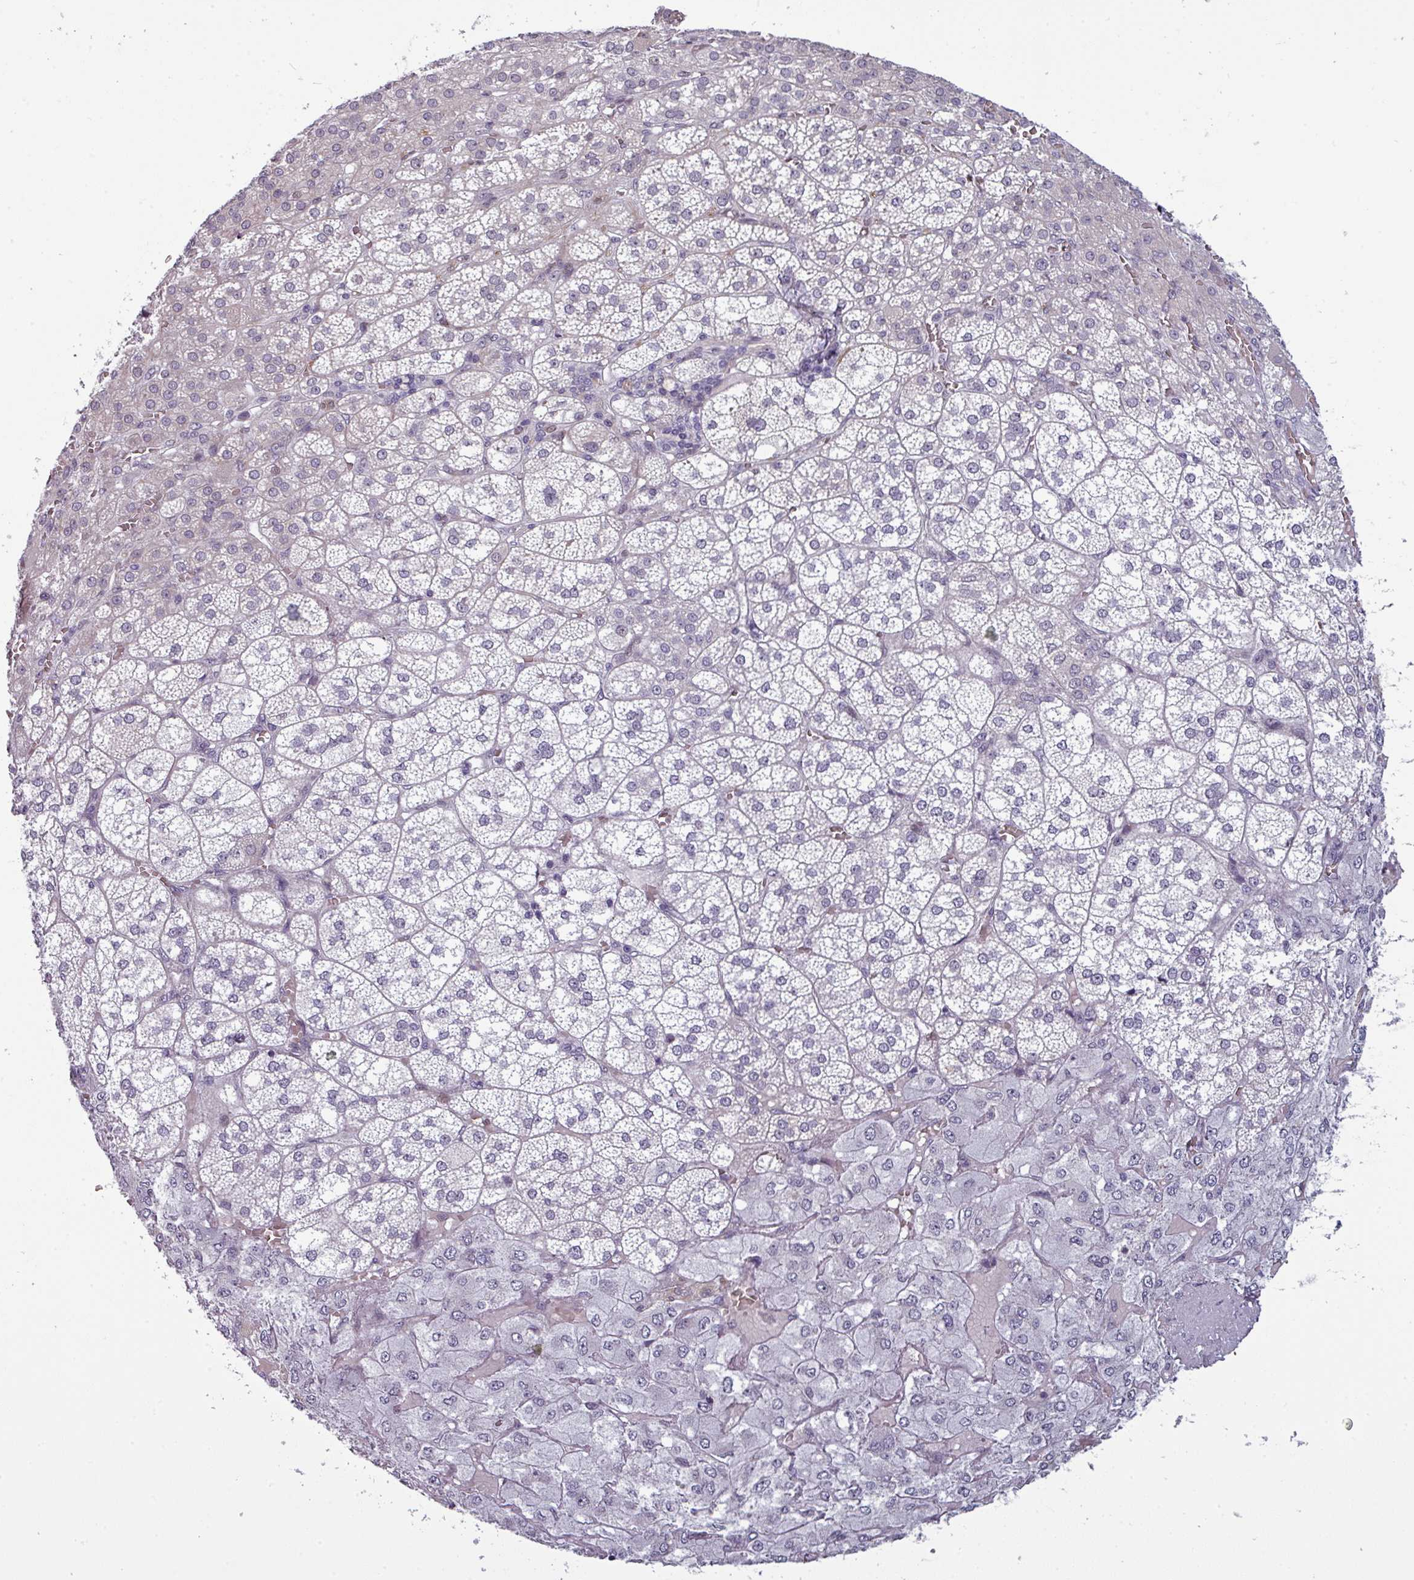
{"staining": {"intensity": "weak", "quantity": "<25%", "location": "cytoplasmic/membranous"}, "tissue": "adrenal gland", "cell_type": "Glandular cells", "image_type": "normal", "snomed": [{"axis": "morphology", "description": "Normal tissue, NOS"}, {"axis": "topography", "description": "Adrenal gland"}], "caption": "IHC of unremarkable human adrenal gland exhibits no positivity in glandular cells.", "gene": "PRAMEF12", "patient": {"sex": "female", "age": 60}}